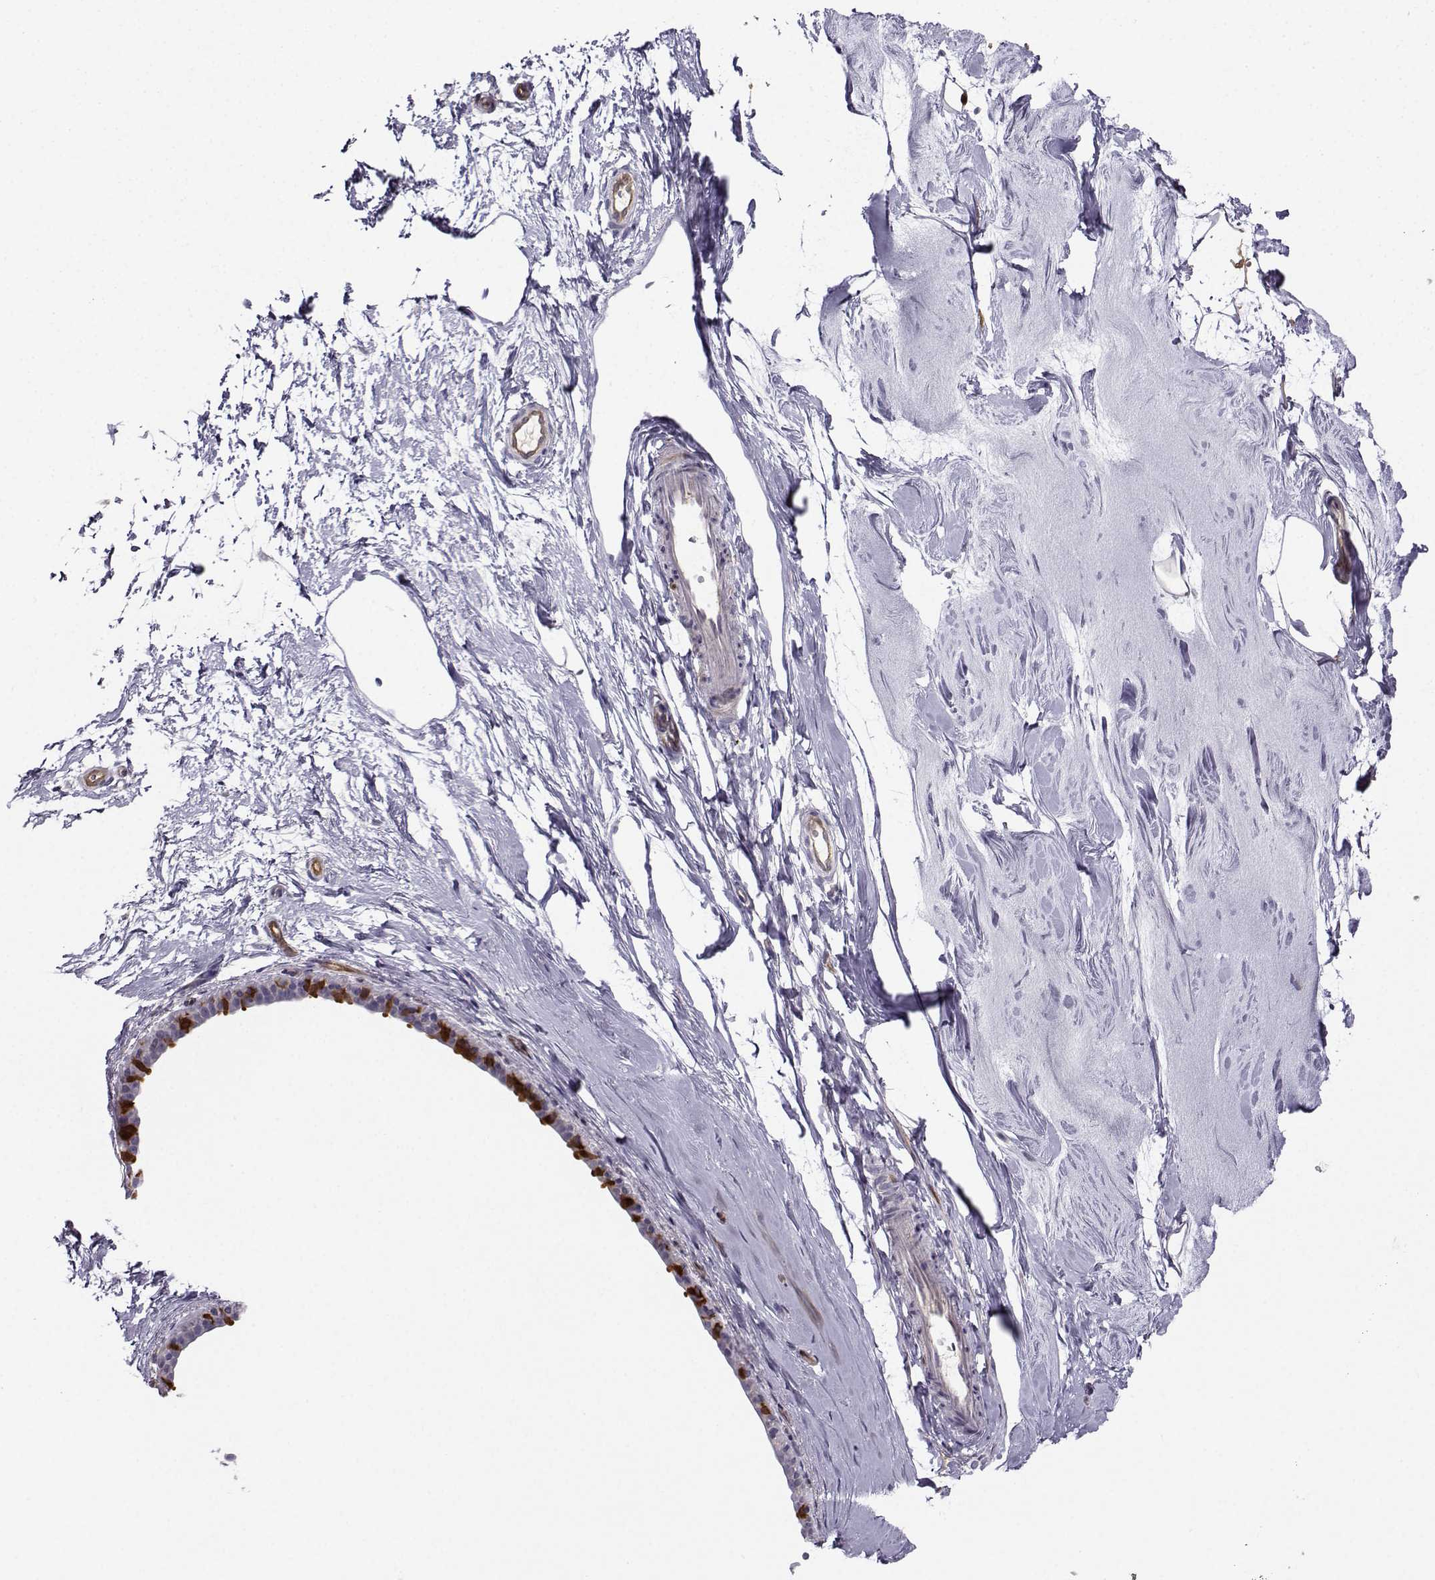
{"staining": {"intensity": "moderate", "quantity": "25%-75%", "location": "cytoplasmic/membranous"}, "tissue": "breast", "cell_type": "Adipocytes", "image_type": "normal", "snomed": [{"axis": "morphology", "description": "Normal tissue, NOS"}, {"axis": "topography", "description": "Breast"}], "caption": "Protein positivity by immunohistochemistry shows moderate cytoplasmic/membranous positivity in approximately 25%-75% of adipocytes in unremarkable breast.", "gene": "NQO1", "patient": {"sex": "female", "age": 49}}